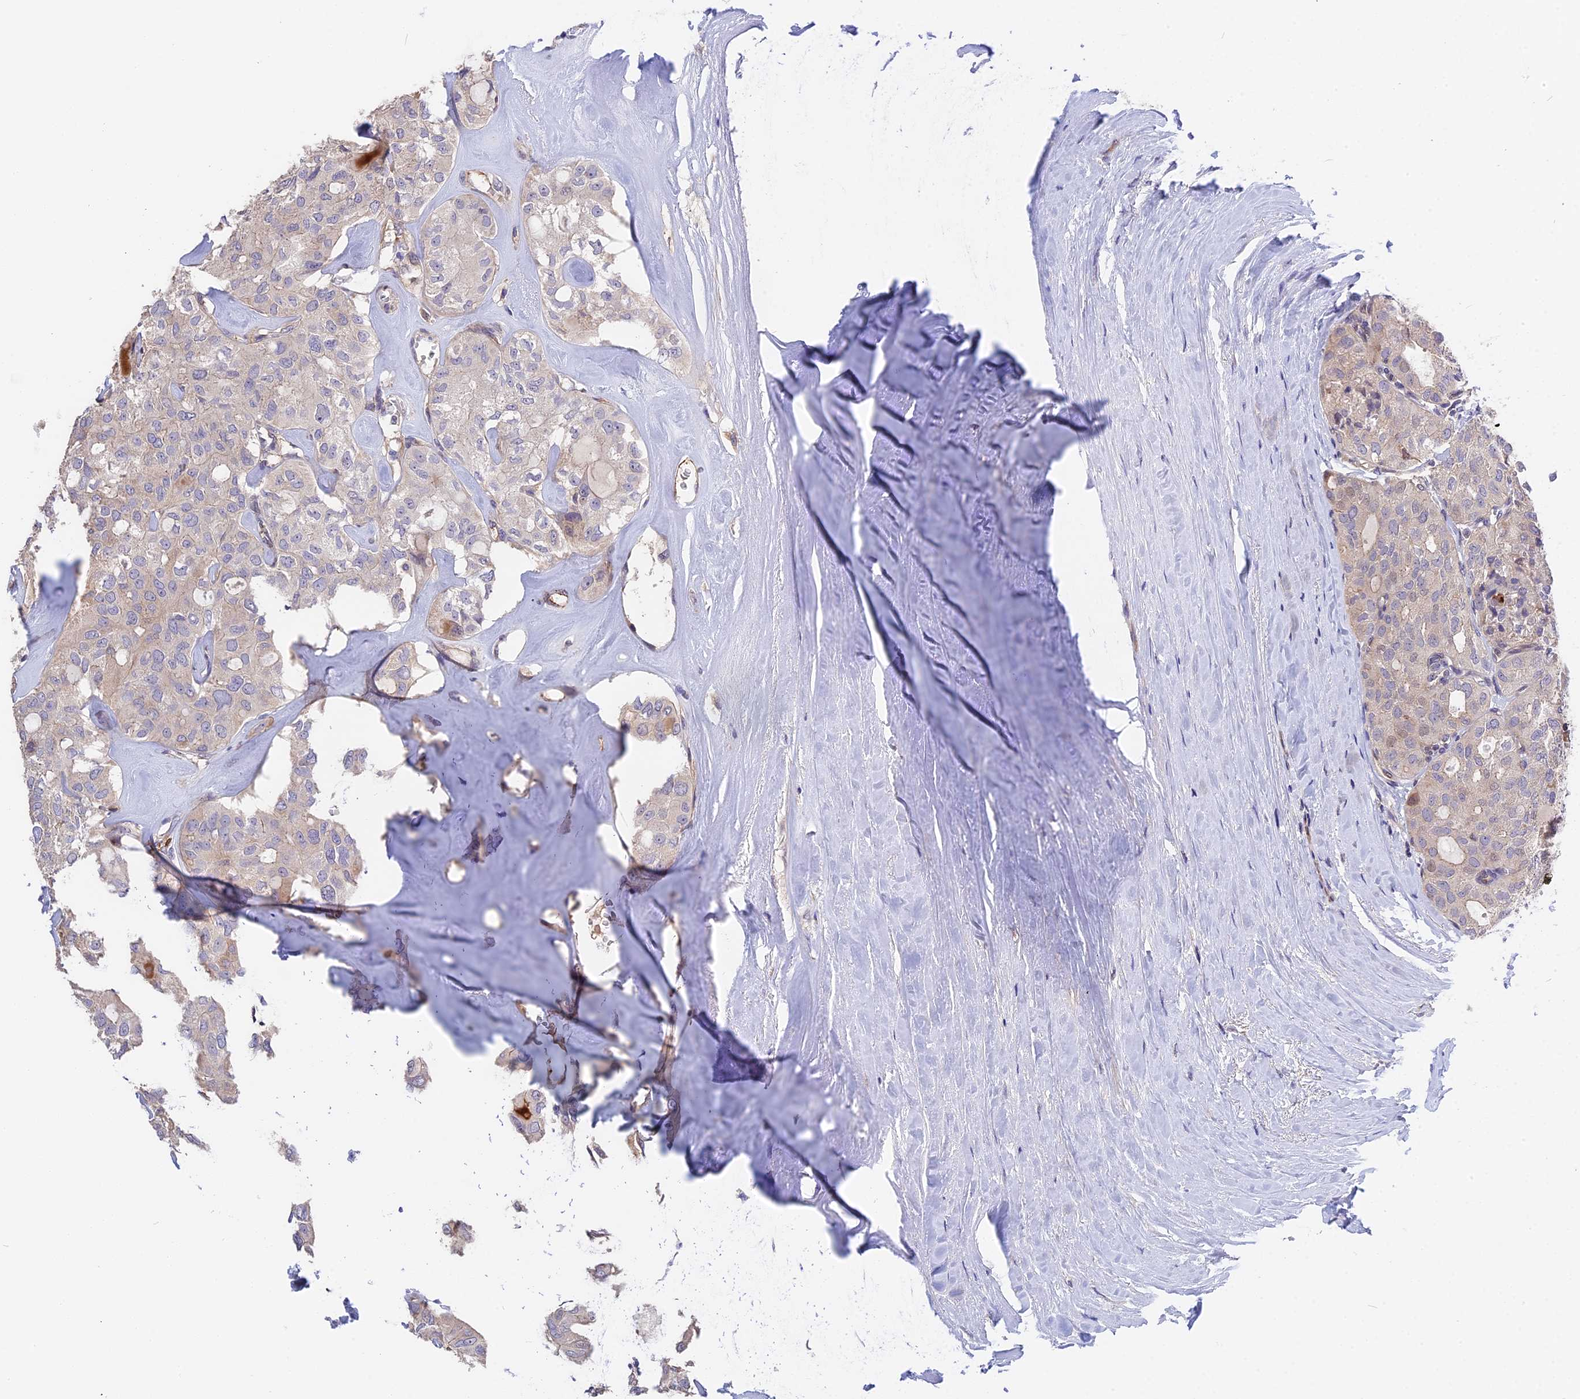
{"staining": {"intensity": "negative", "quantity": "none", "location": "none"}, "tissue": "thyroid cancer", "cell_type": "Tumor cells", "image_type": "cancer", "snomed": [{"axis": "morphology", "description": "Follicular adenoma carcinoma, NOS"}, {"axis": "topography", "description": "Thyroid gland"}], "caption": "The IHC histopathology image has no significant staining in tumor cells of thyroid cancer (follicular adenoma carcinoma) tissue. Nuclei are stained in blue.", "gene": "MFSD2A", "patient": {"sex": "male", "age": 75}}